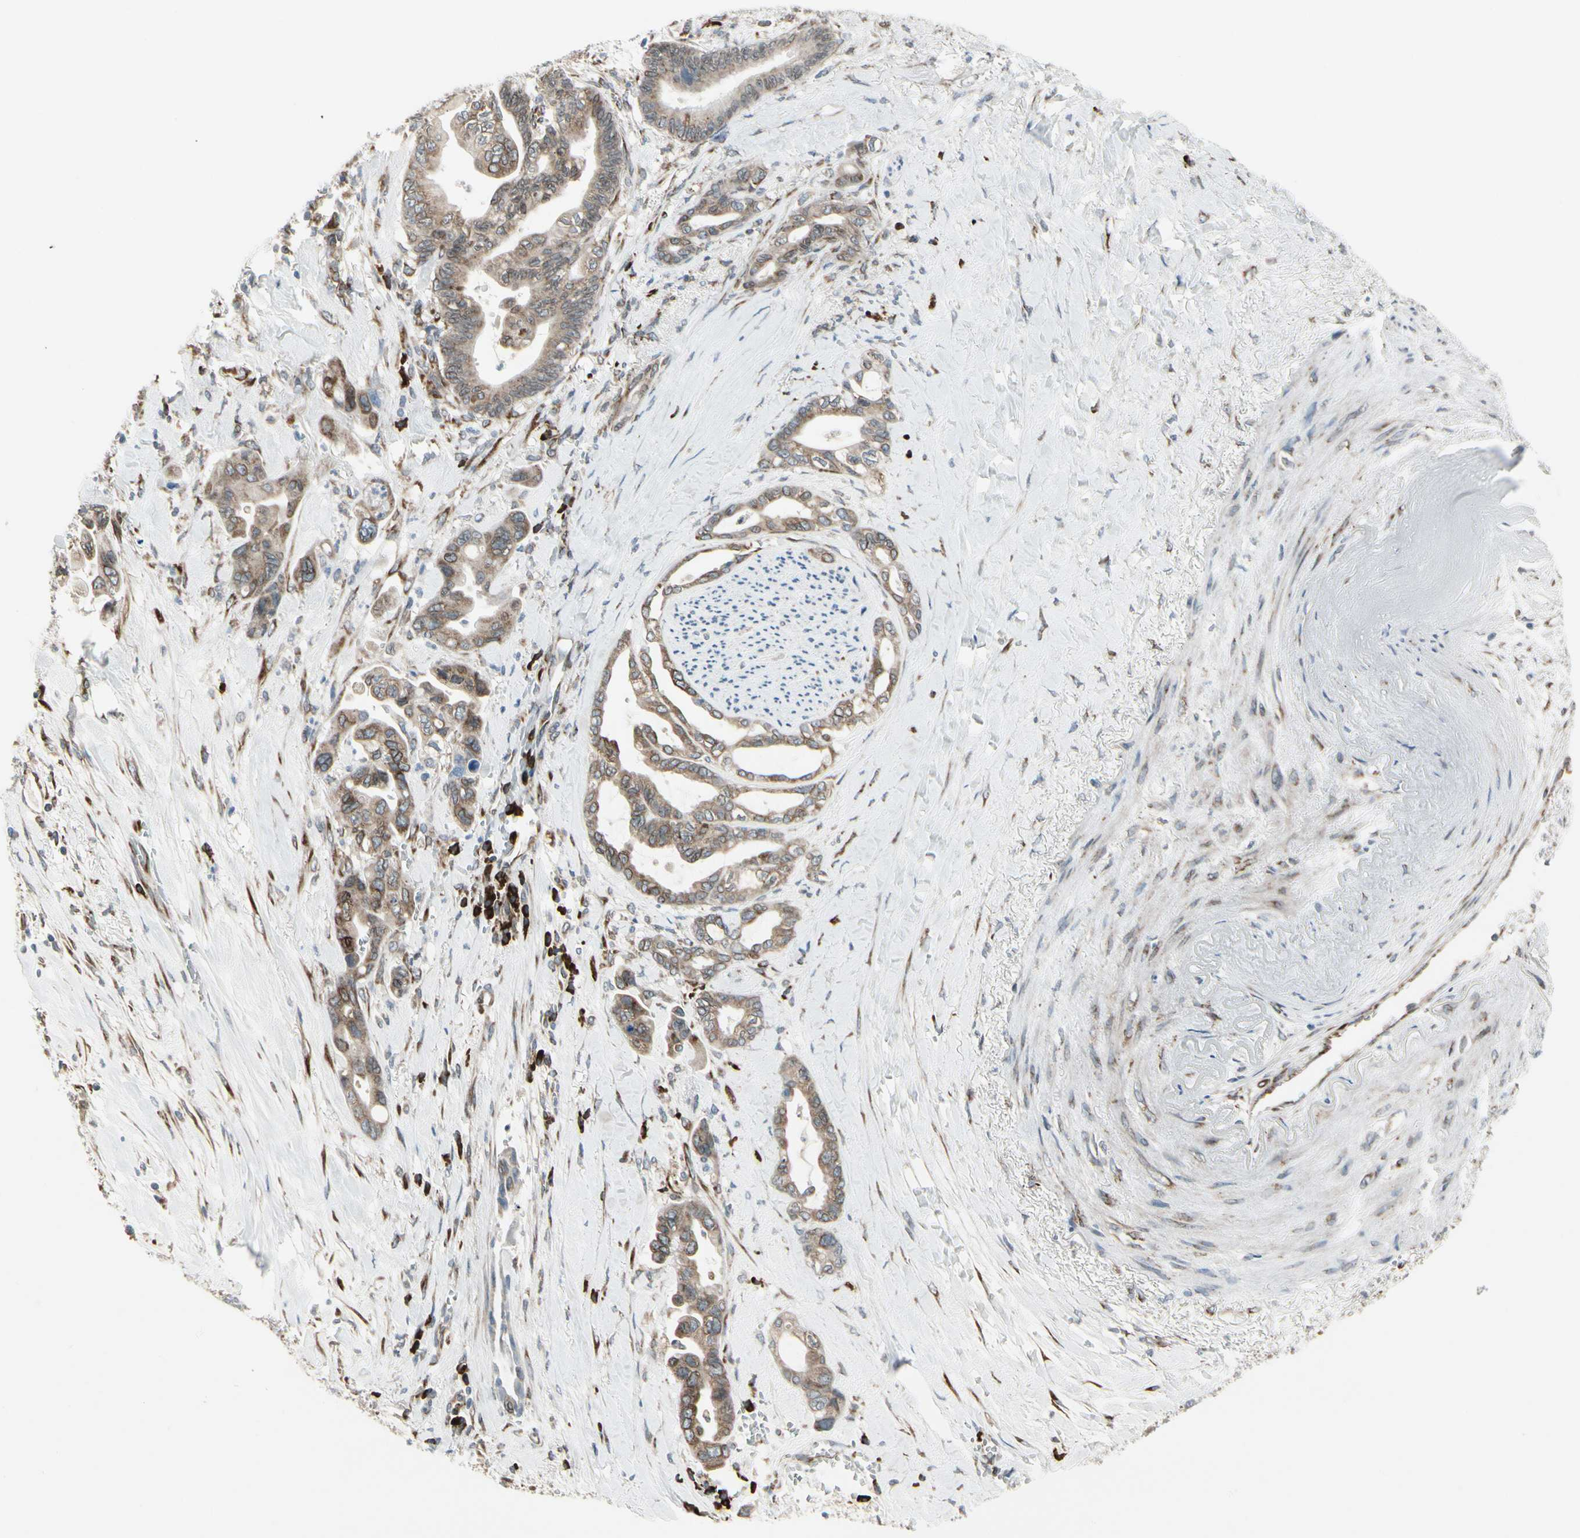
{"staining": {"intensity": "moderate", "quantity": ">75%", "location": "cytoplasmic/membranous"}, "tissue": "pancreatic cancer", "cell_type": "Tumor cells", "image_type": "cancer", "snomed": [{"axis": "morphology", "description": "Adenocarcinoma, NOS"}, {"axis": "topography", "description": "Pancreas"}], "caption": "Human pancreatic cancer (adenocarcinoma) stained with a protein marker displays moderate staining in tumor cells.", "gene": "FNDC3A", "patient": {"sex": "male", "age": 70}}